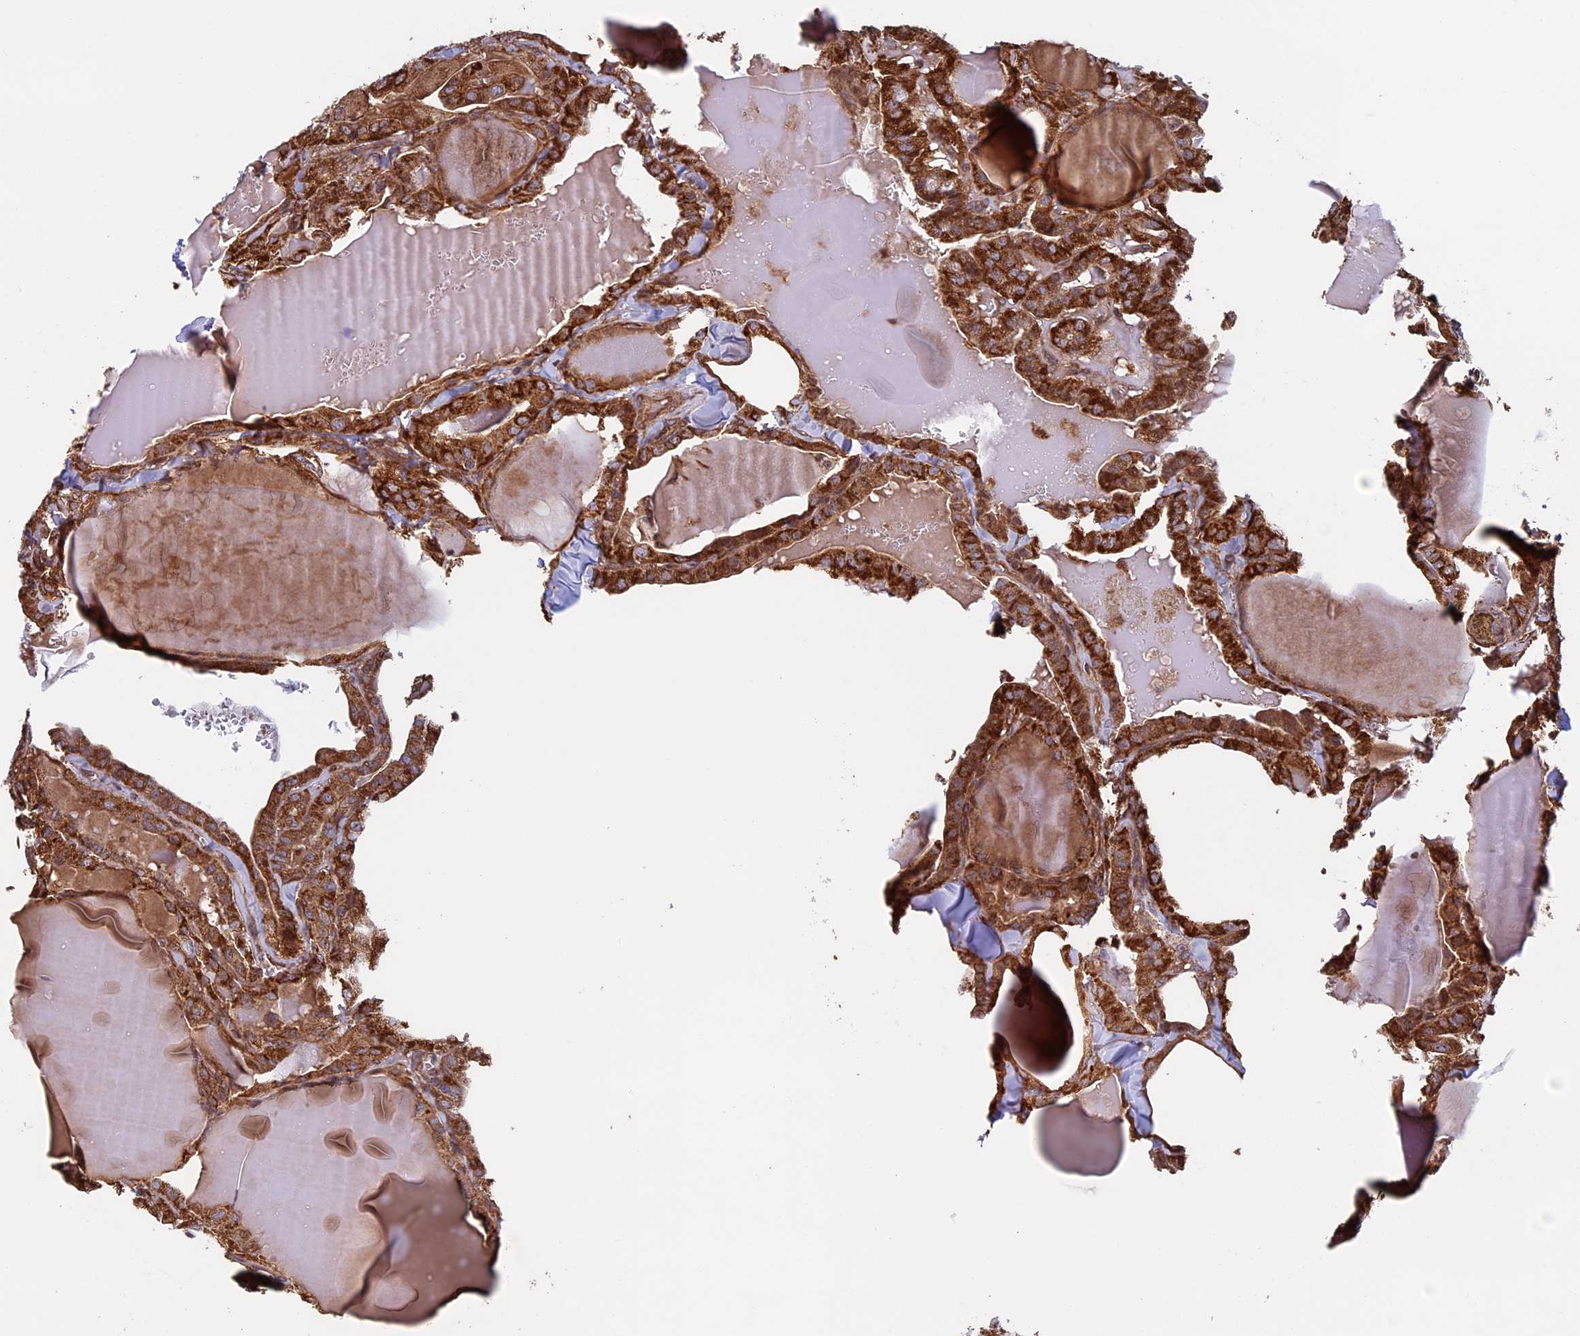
{"staining": {"intensity": "strong", "quantity": ">75%", "location": "cytoplasmic/membranous"}, "tissue": "thyroid cancer", "cell_type": "Tumor cells", "image_type": "cancer", "snomed": [{"axis": "morphology", "description": "Papillary adenocarcinoma, NOS"}, {"axis": "topography", "description": "Thyroid gland"}], "caption": "Immunohistochemistry of papillary adenocarcinoma (thyroid) displays high levels of strong cytoplasmic/membranous staining in about >75% of tumor cells.", "gene": "CCDC8", "patient": {"sex": "male", "age": 52}}